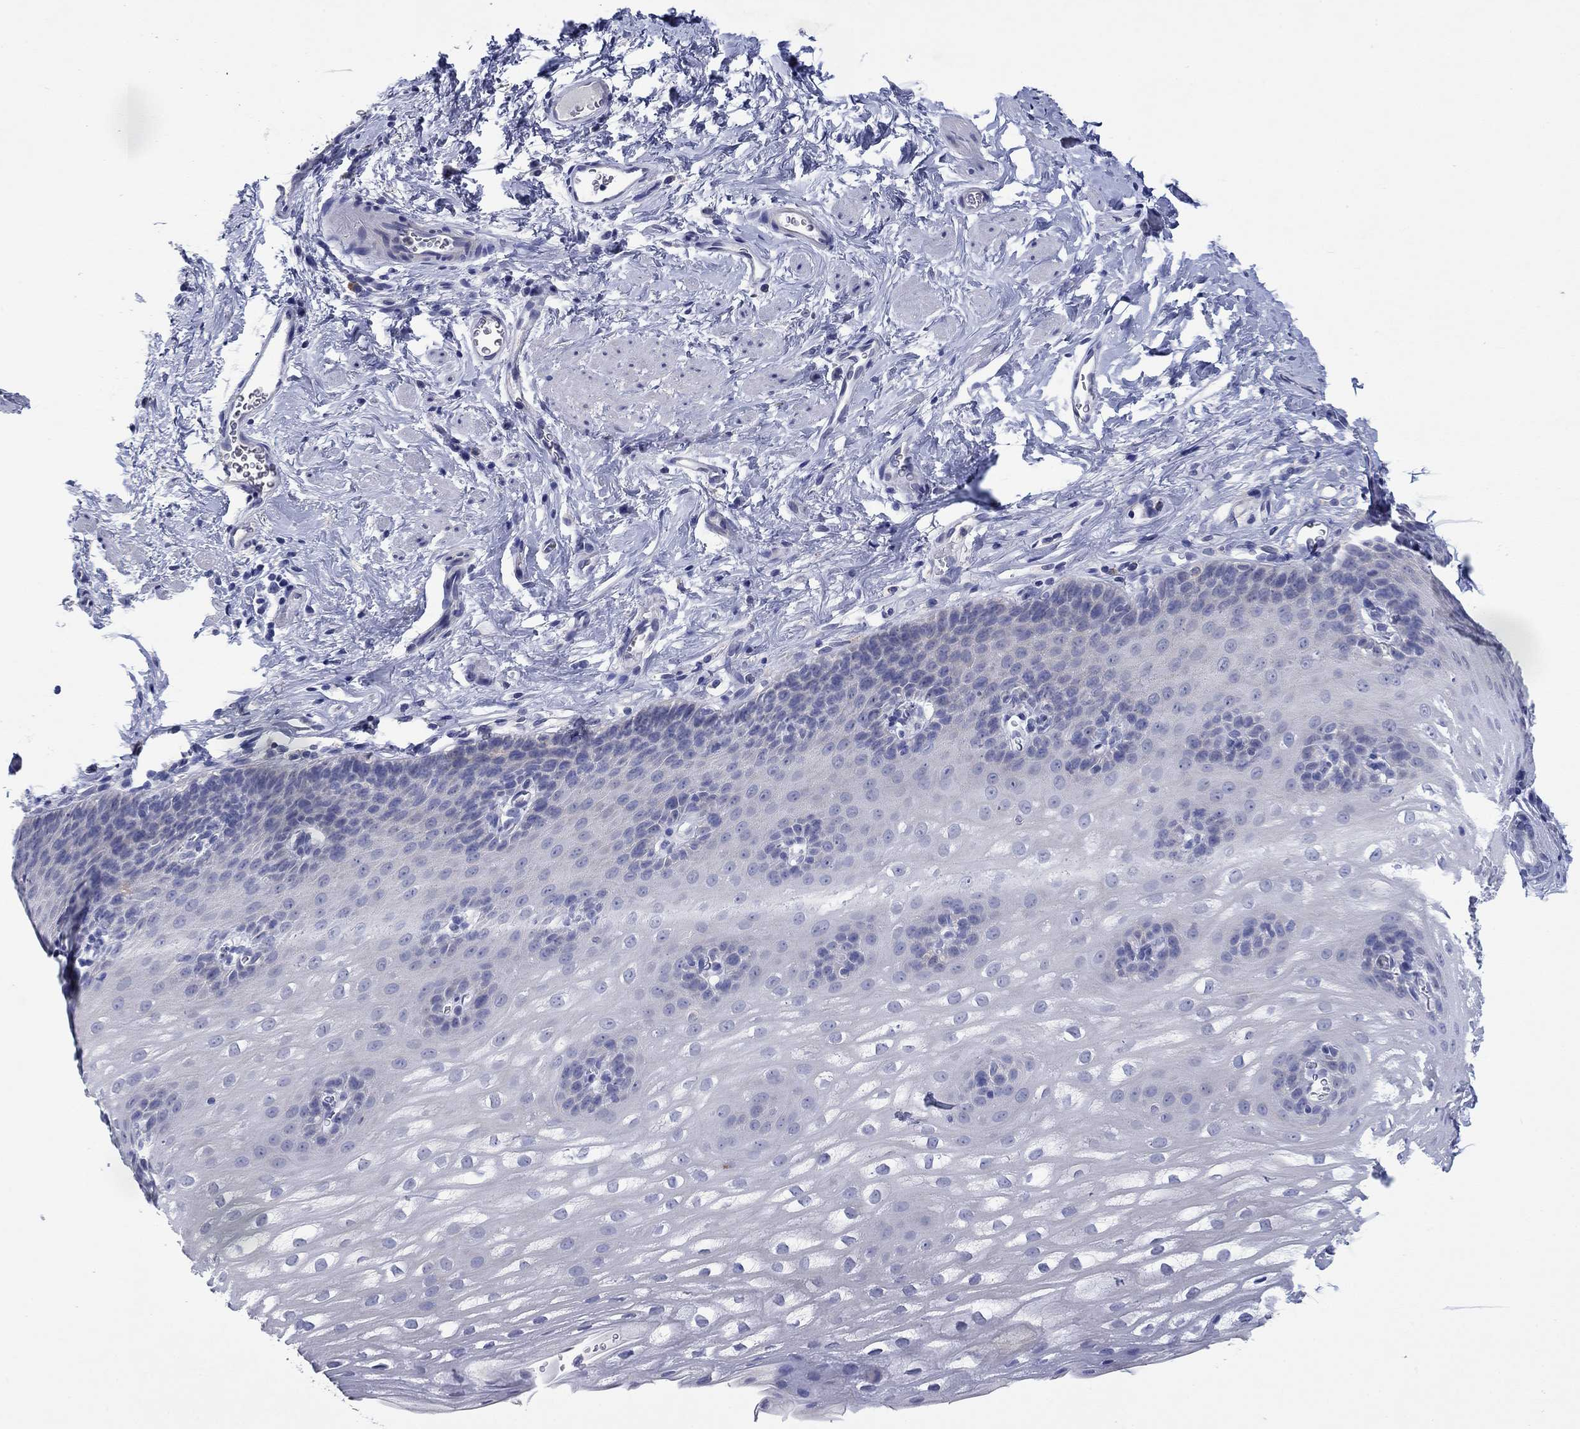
{"staining": {"intensity": "negative", "quantity": "none", "location": "none"}, "tissue": "esophagus", "cell_type": "Squamous epithelial cells", "image_type": "normal", "snomed": [{"axis": "morphology", "description": "Normal tissue, NOS"}, {"axis": "topography", "description": "Esophagus"}], "caption": "Benign esophagus was stained to show a protein in brown. There is no significant positivity in squamous epithelial cells.", "gene": "HDC", "patient": {"sex": "male", "age": 64}}